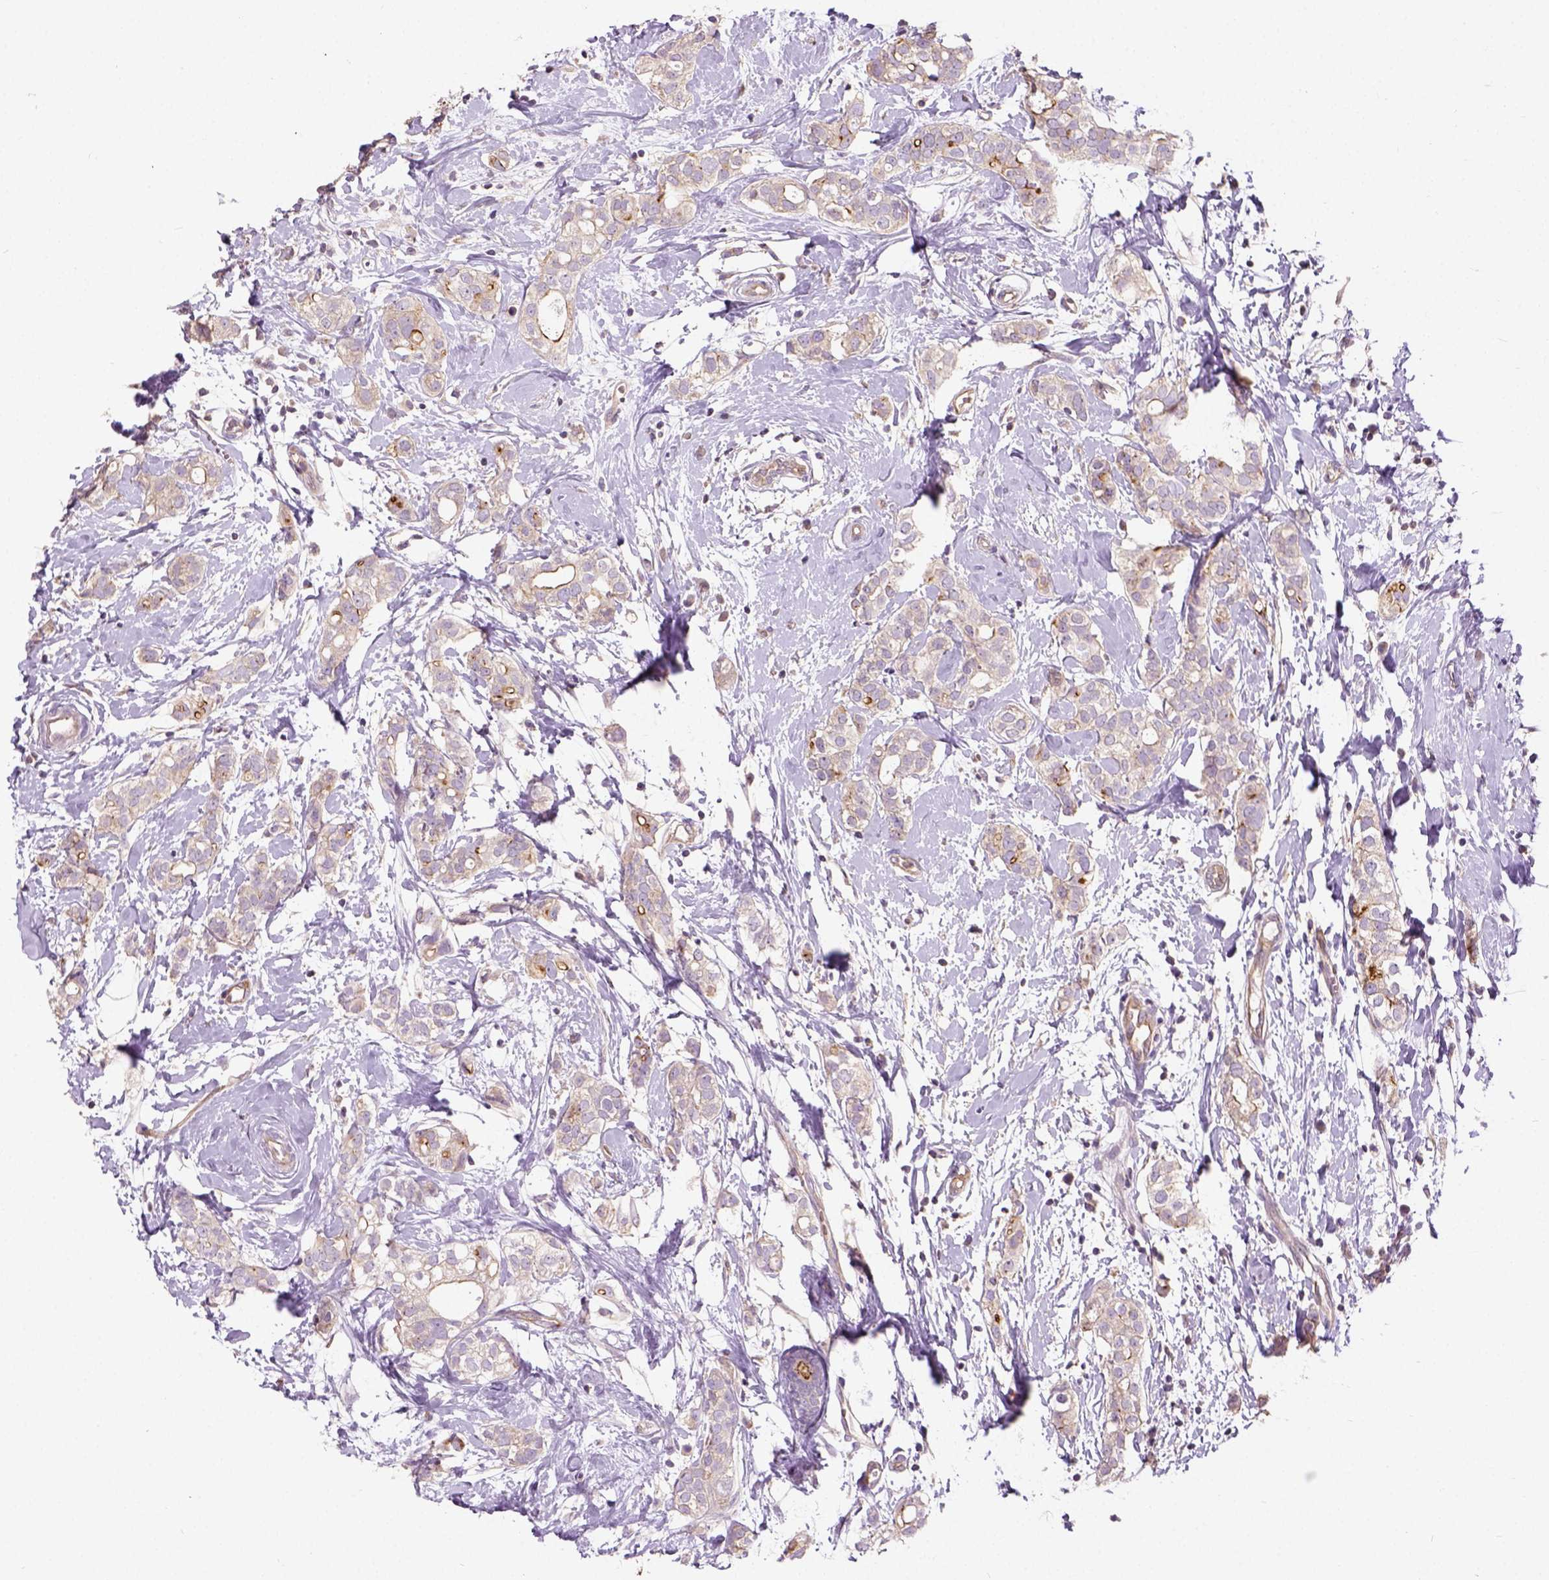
{"staining": {"intensity": "moderate", "quantity": "<25%", "location": "cytoplasmic/membranous"}, "tissue": "breast cancer", "cell_type": "Tumor cells", "image_type": "cancer", "snomed": [{"axis": "morphology", "description": "Duct carcinoma"}, {"axis": "topography", "description": "Breast"}], "caption": "Protein expression analysis of breast infiltrating ductal carcinoma shows moderate cytoplasmic/membranous expression in about <25% of tumor cells.", "gene": "CRACR2A", "patient": {"sex": "female", "age": 40}}